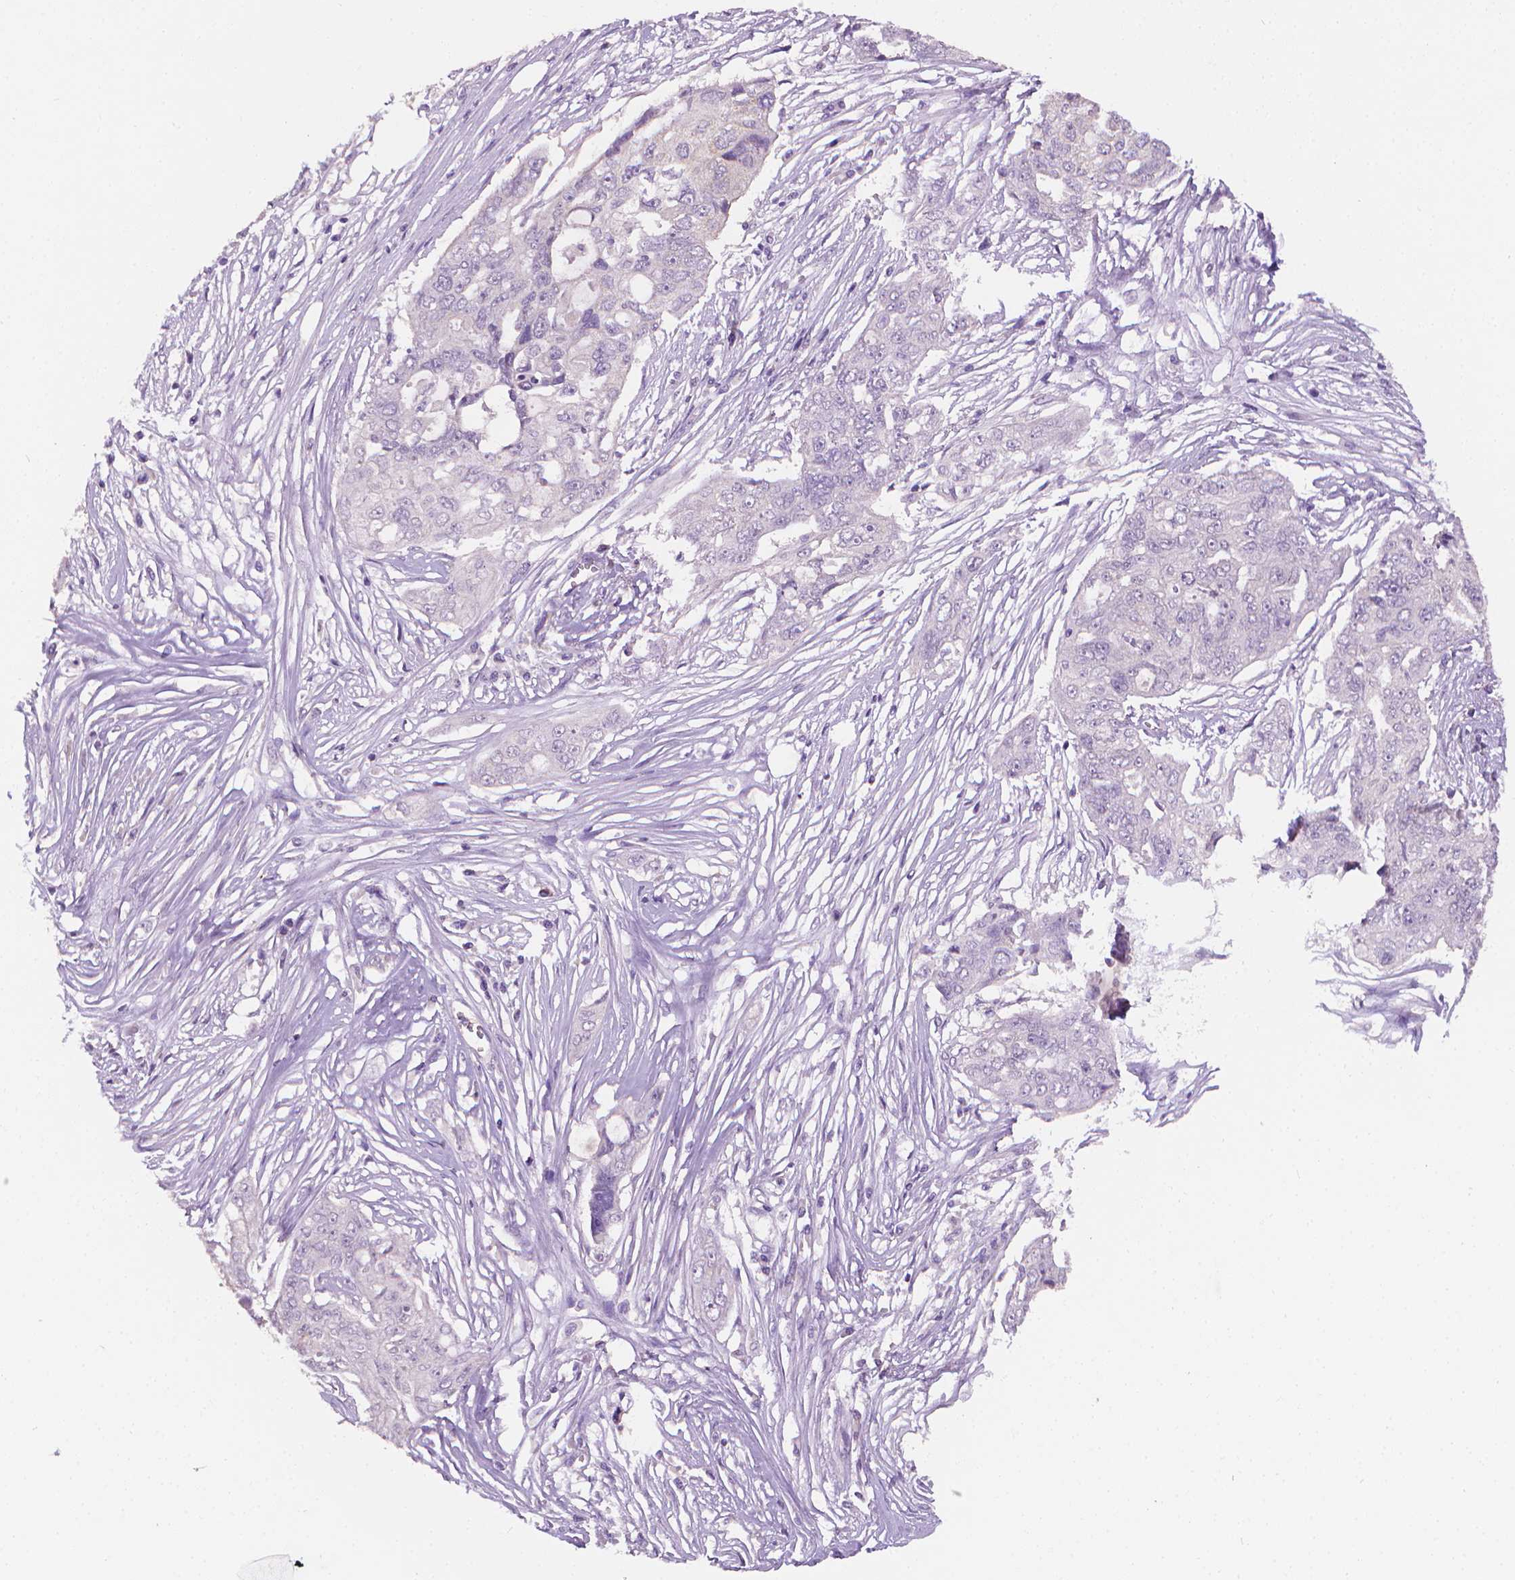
{"staining": {"intensity": "negative", "quantity": "none", "location": "none"}, "tissue": "ovarian cancer", "cell_type": "Tumor cells", "image_type": "cancer", "snomed": [{"axis": "morphology", "description": "Carcinoma, endometroid"}, {"axis": "topography", "description": "Ovary"}], "caption": "Tumor cells show no significant positivity in endometroid carcinoma (ovarian).", "gene": "FASN", "patient": {"sex": "female", "age": 70}}